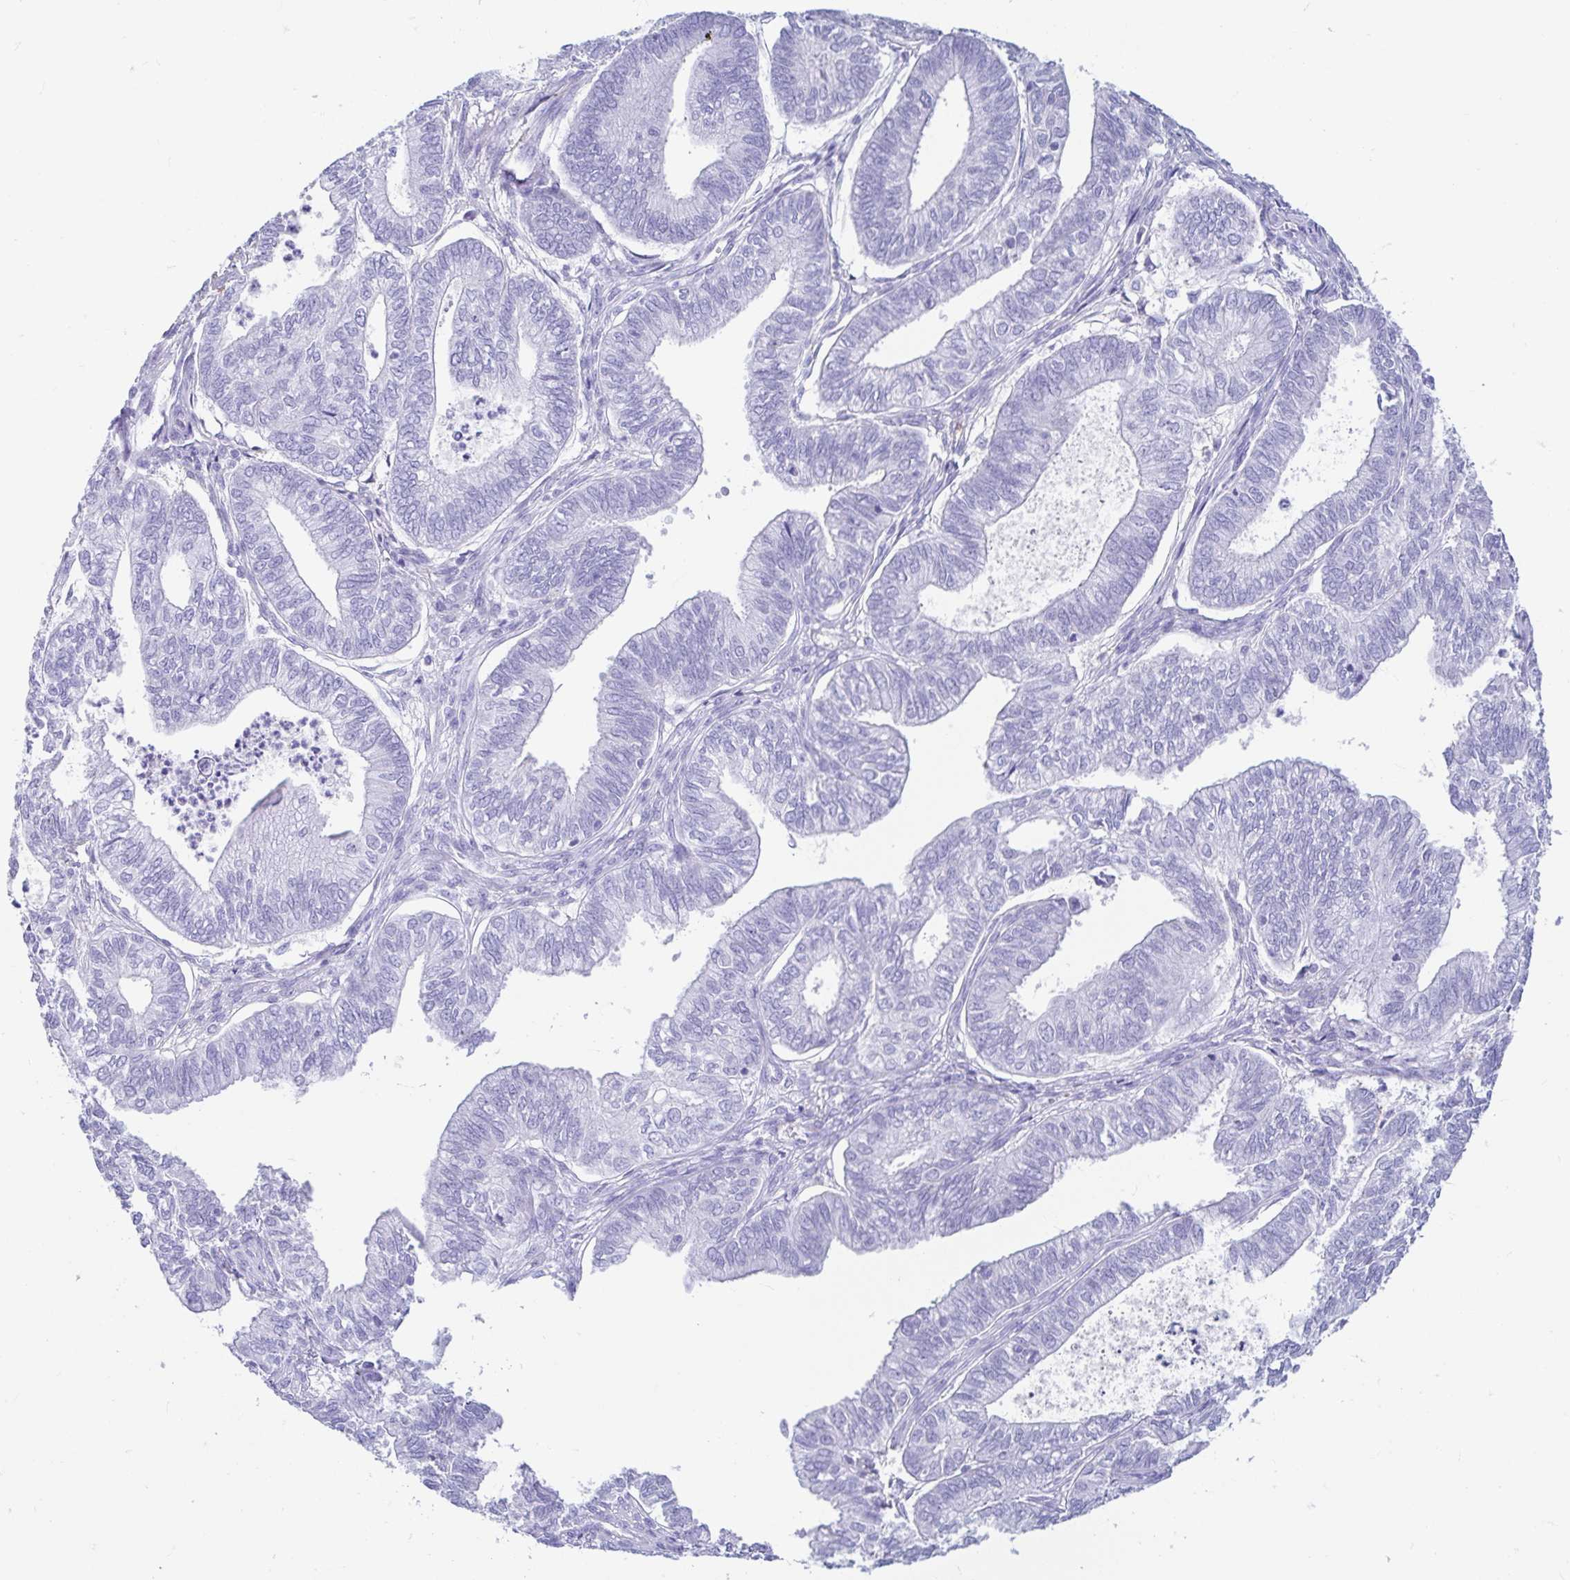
{"staining": {"intensity": "negative", "quantity": "none", "location": "none"}, "tissue": "ovarian cancer", "cell_type": "Tumor cells", "image_type": "cancer", "snomed": [{"axis": "morphology", "description": "Carcinoma, endometroid"}, {"axis": "topography", "description": "Ovary"}], "caption": "IHC micrograph of neoplastic tissue: ovarian cancer stained with DAB shows no significant protein staining in tumor cells.", "gene": "GKN1", "patient": {"sex": "female", "age": 64}}